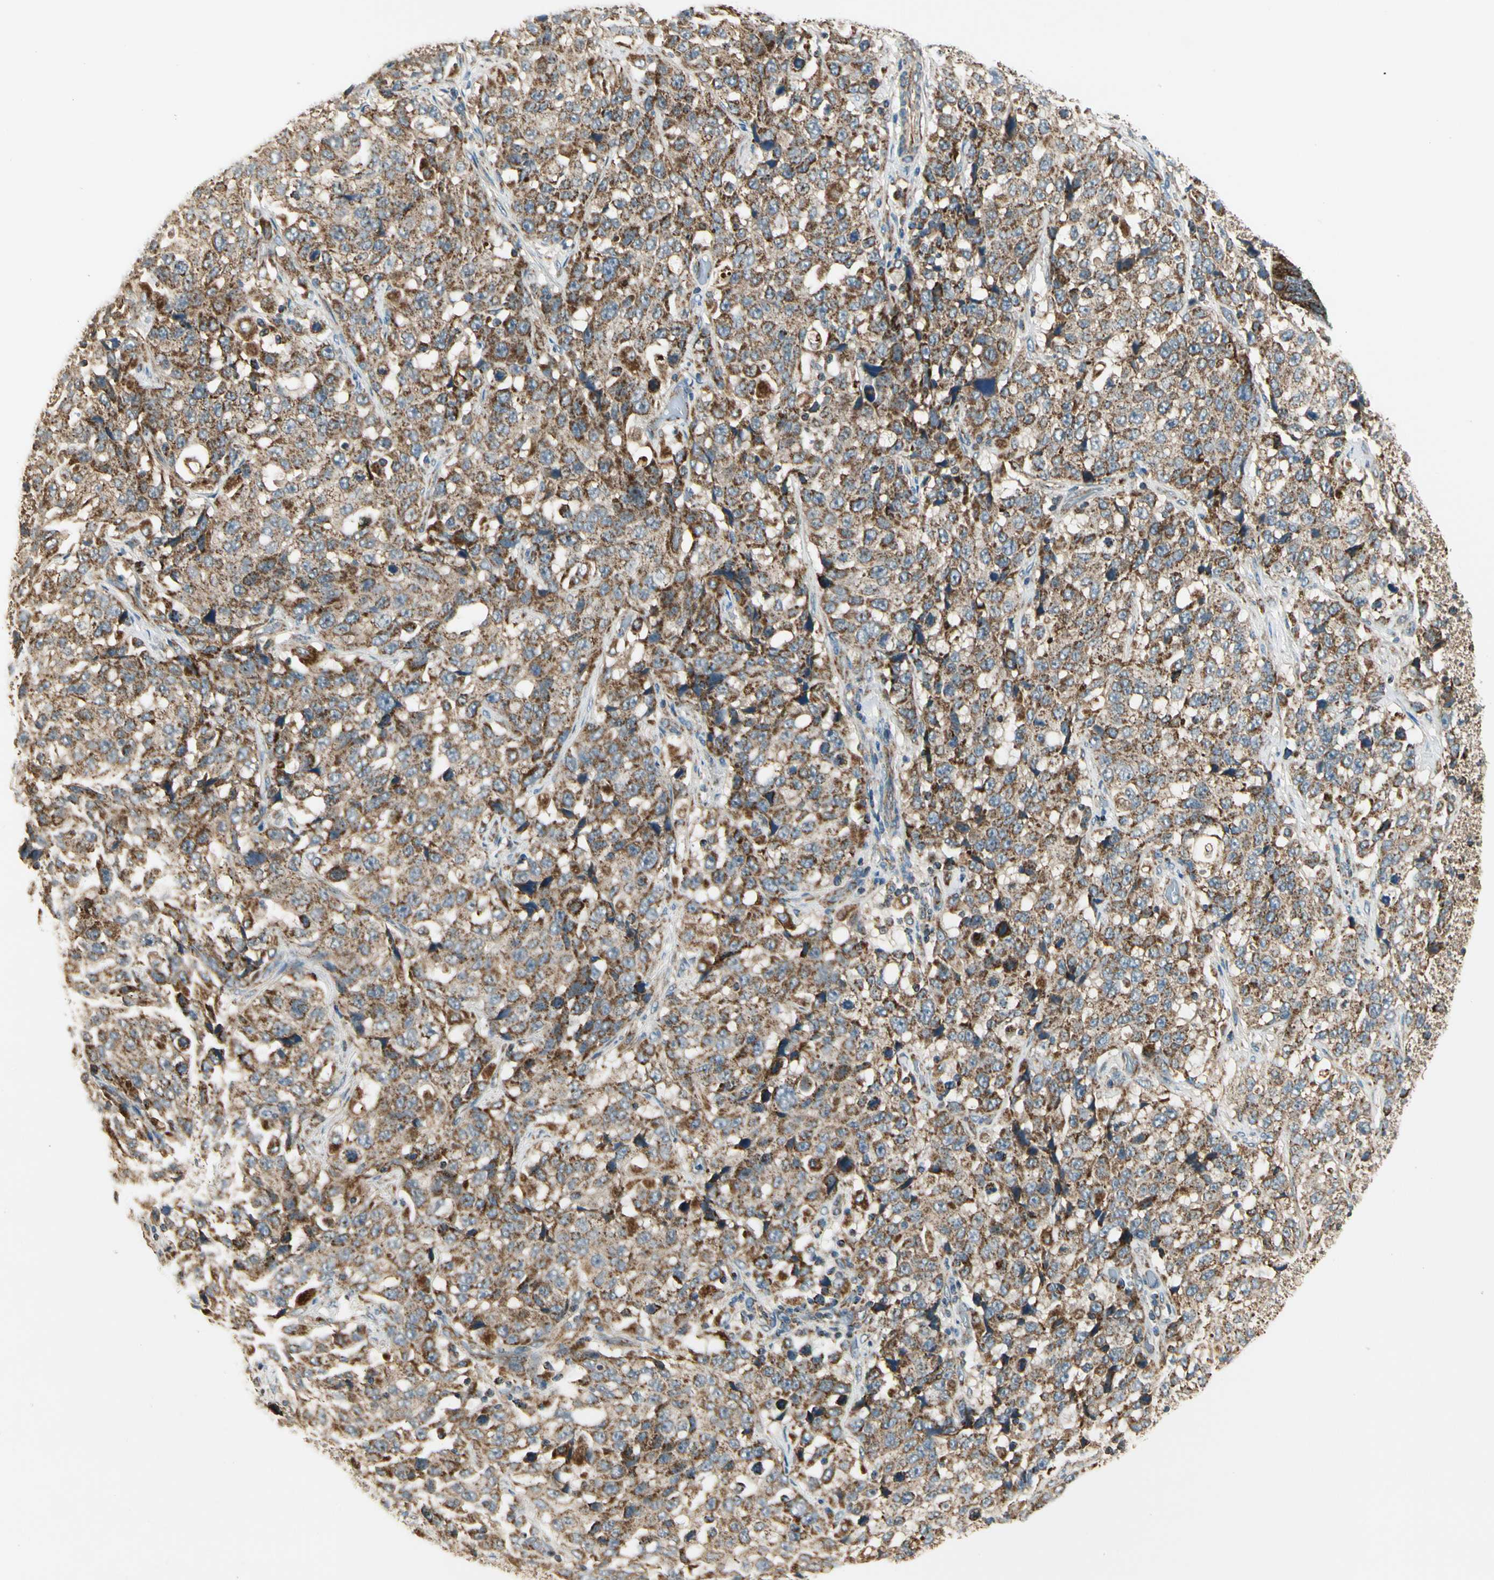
{"staining": {"intensity": "strong", "quantity": ">75%", "location": "cytoplasmic/membranous"}, "tissue": "stomach cancer", "cell_type": "Tumor cells", "image_type": "cancer", "snomed": [{"axis": "morphology", "description": "Normal tissue, NOS"}, {"axis": "morphology", "description": "Adenocarcinoma, NOS"}, {"axis": "topography", "description": "Stomach"}], "caption": "An IHC histopathology image of tumor tissue is shown. Protein staining in brown shows strong cytoplasmic/membranous positivity in stomach cancer within tumor cells. The protein of interest is shown in brown color, while the nuclei are stained blue.", "gene": "EPHB3", "patient": {"sex": "male", "age": 48}}